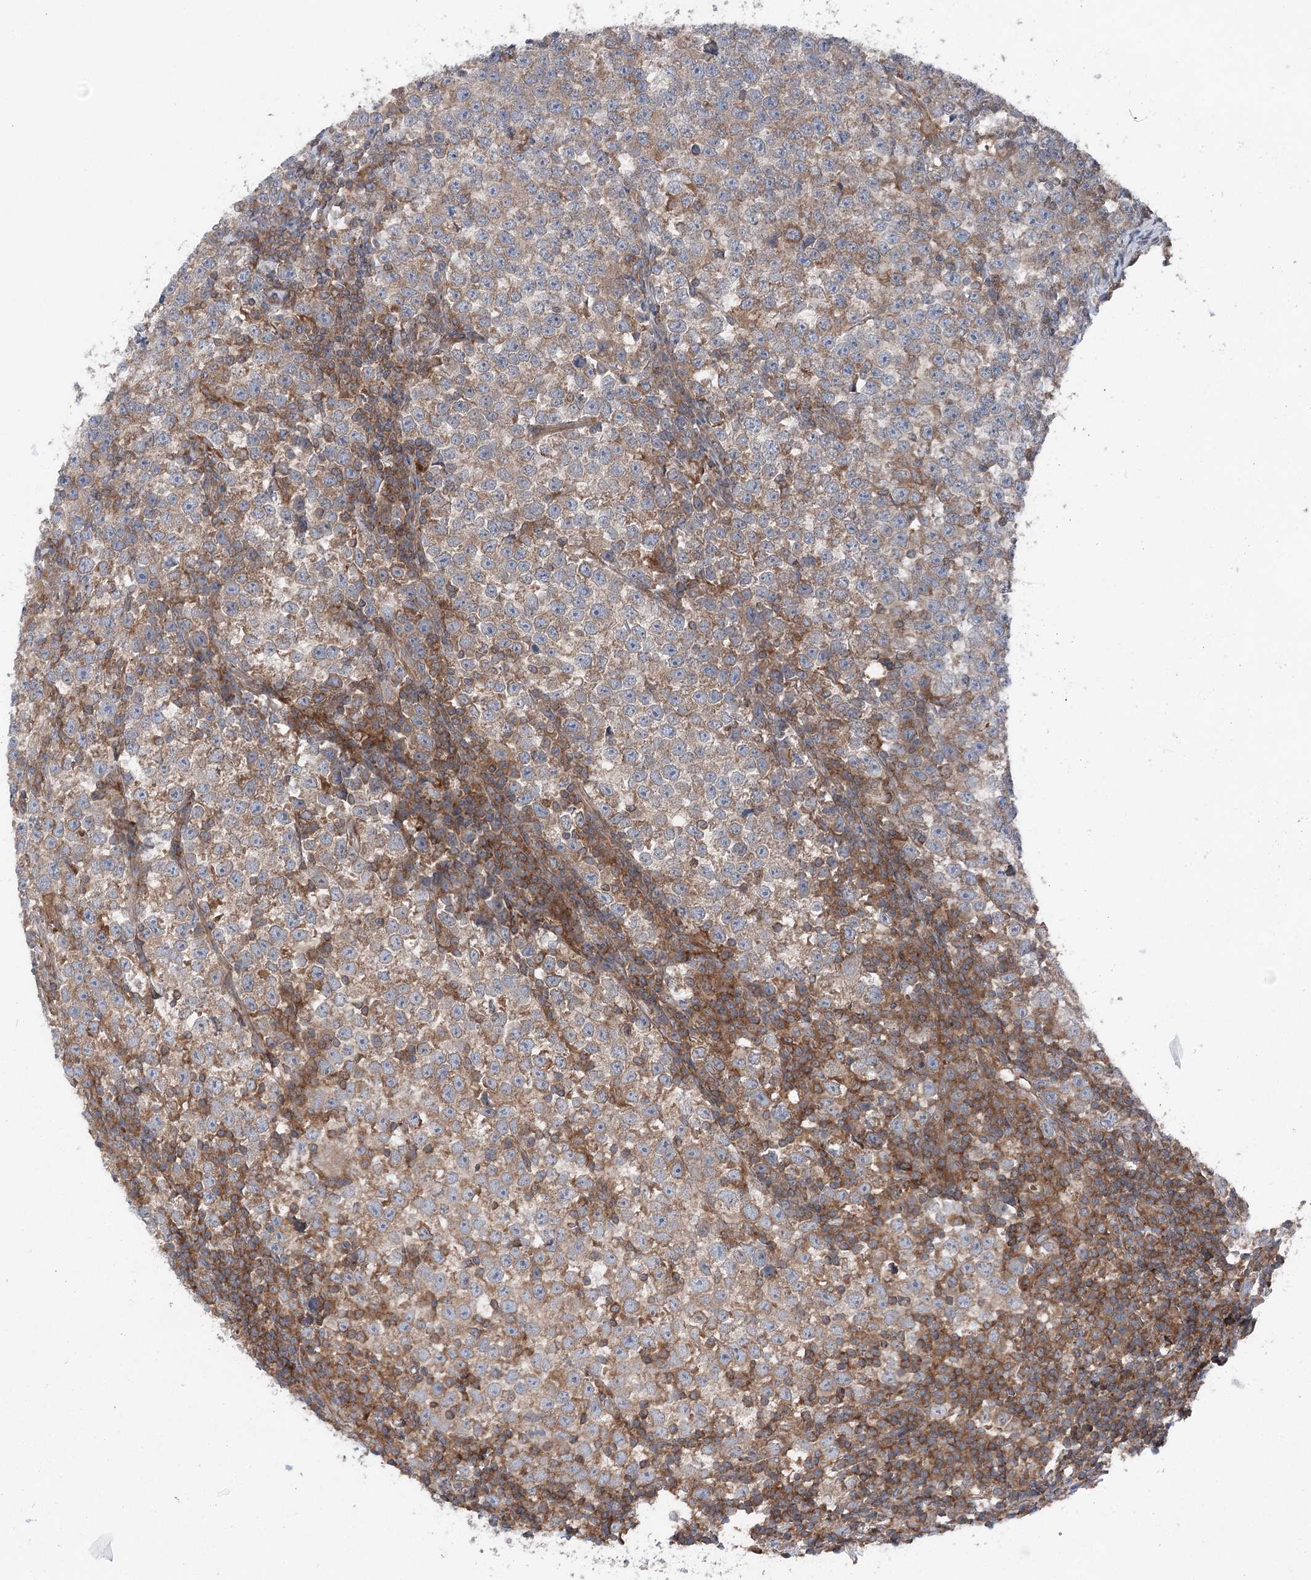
{"staining": {"intensity": "weak", "quantity": ">75%", "location": "cytoplasmic/membranous"}, "tissue": "testis cancer", "cell_type": "Tumor cells", "image_type": "cancer", "snomed": [{"axis": "morphology", "description": "Normal tissue, NOS"}, {"axis": "morphology", "description": "Seminoma, NOS"}, {"axis": "topography", "description": "Testis"}], "caption": "Protein staining of testis seminoma tissue shows weak cytoplasmic/membranous expression in about >75% of tumor cells. (brown staining indicates protein expression, while blue staining denotes nuclei).", "gene": "PPP1R21", "patient": {"sex": "male", "age": 43}}